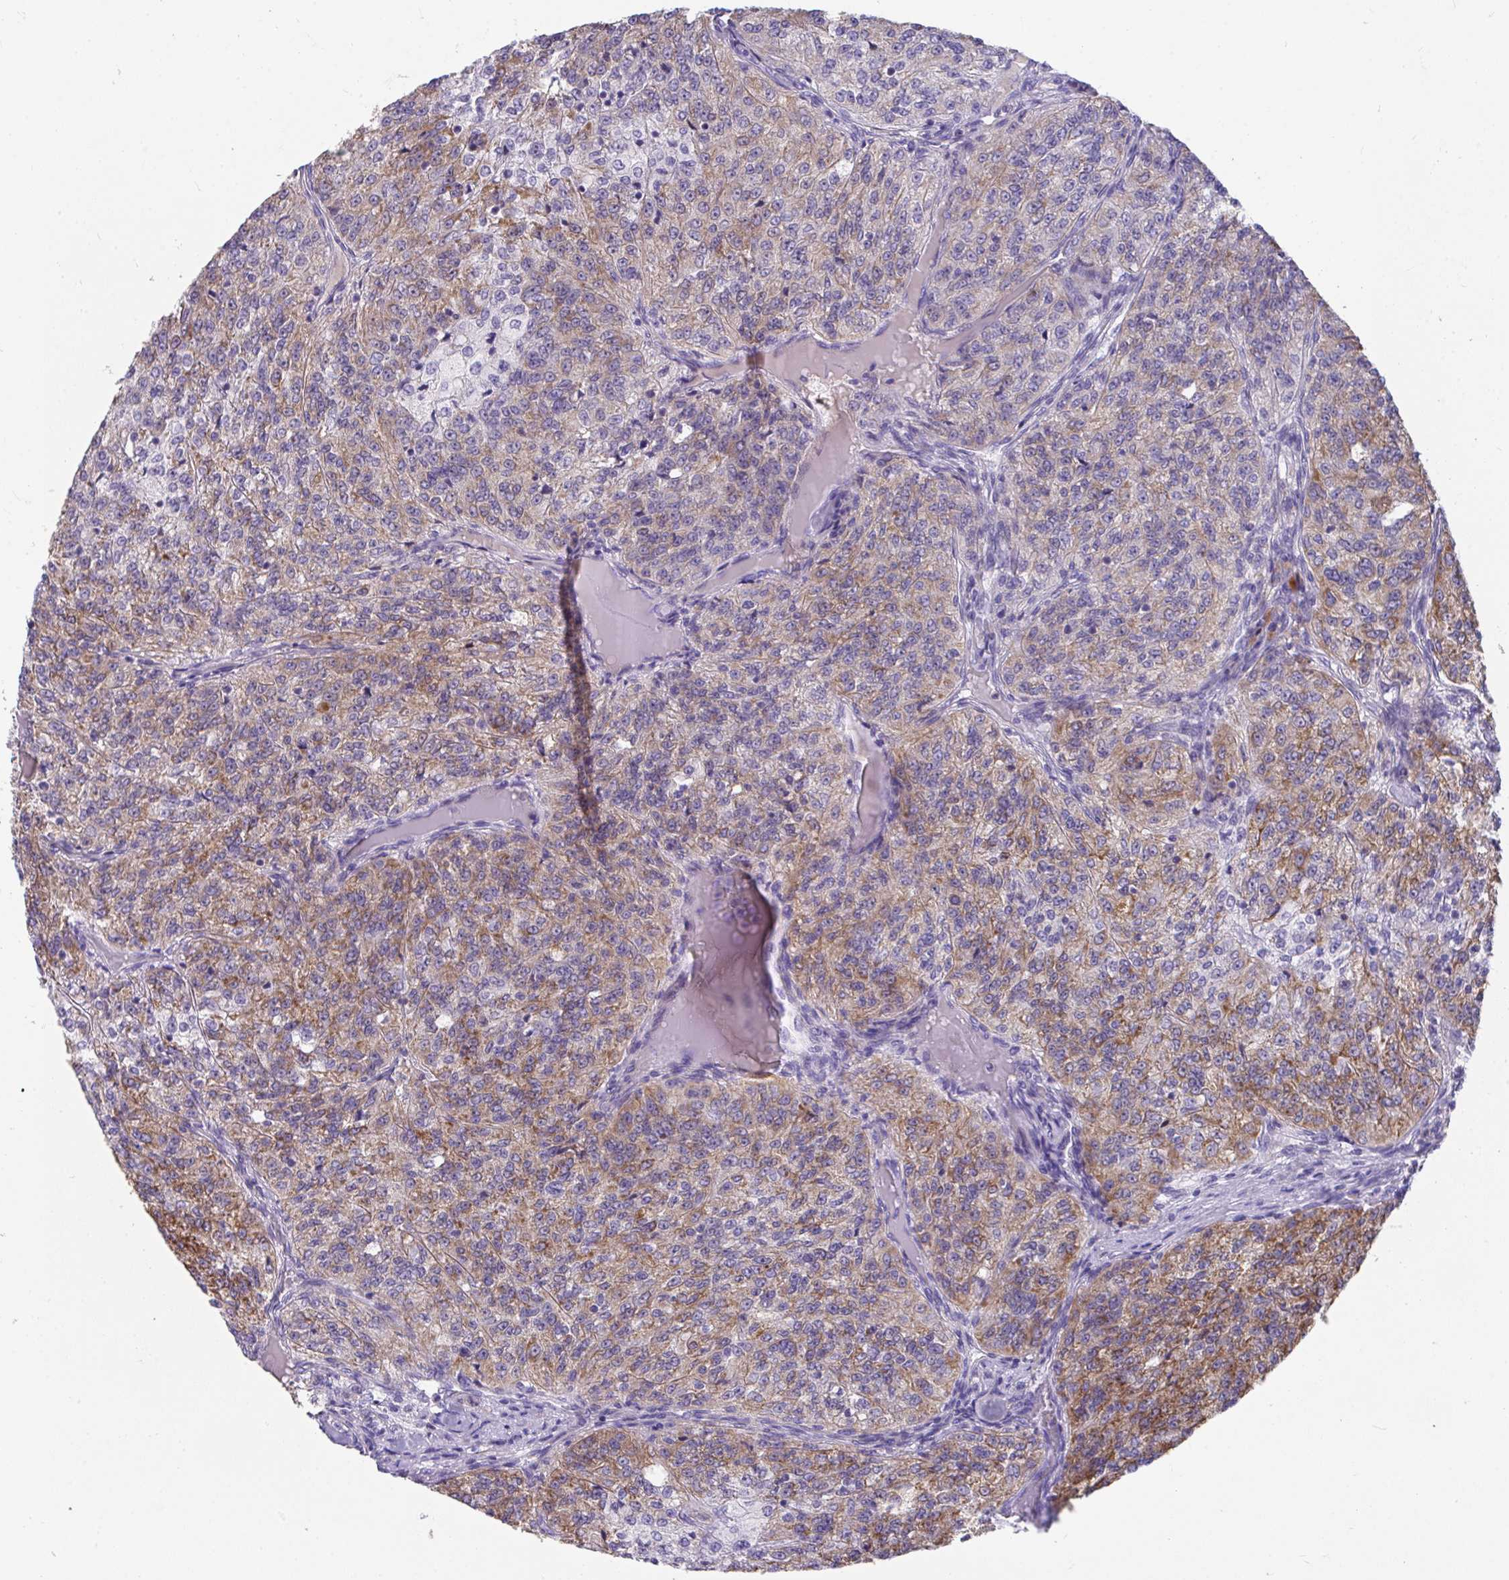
{"staining": {"intensity": "moderate", "quantity": ">75%", "location": "cytoplasmic/membranous"}, "tissue": "renal cancer", "cell_type": "Tumor cells", "image_type": "cancer", "snomed": [{"axis": "morphology", "description": "Adenocarcinoma, NOS"}, {"axis": "topography", "description": "Kidney"}], "caption": "A micrograph showing moderate cytoplasmic/membranous staining in approximately >75% of tumor cells in renal adenocarcinoma, as visualized by brown immunohistochemical staining.", "gene": "COA5", "patient": {"sex": "female", "age": 63}}